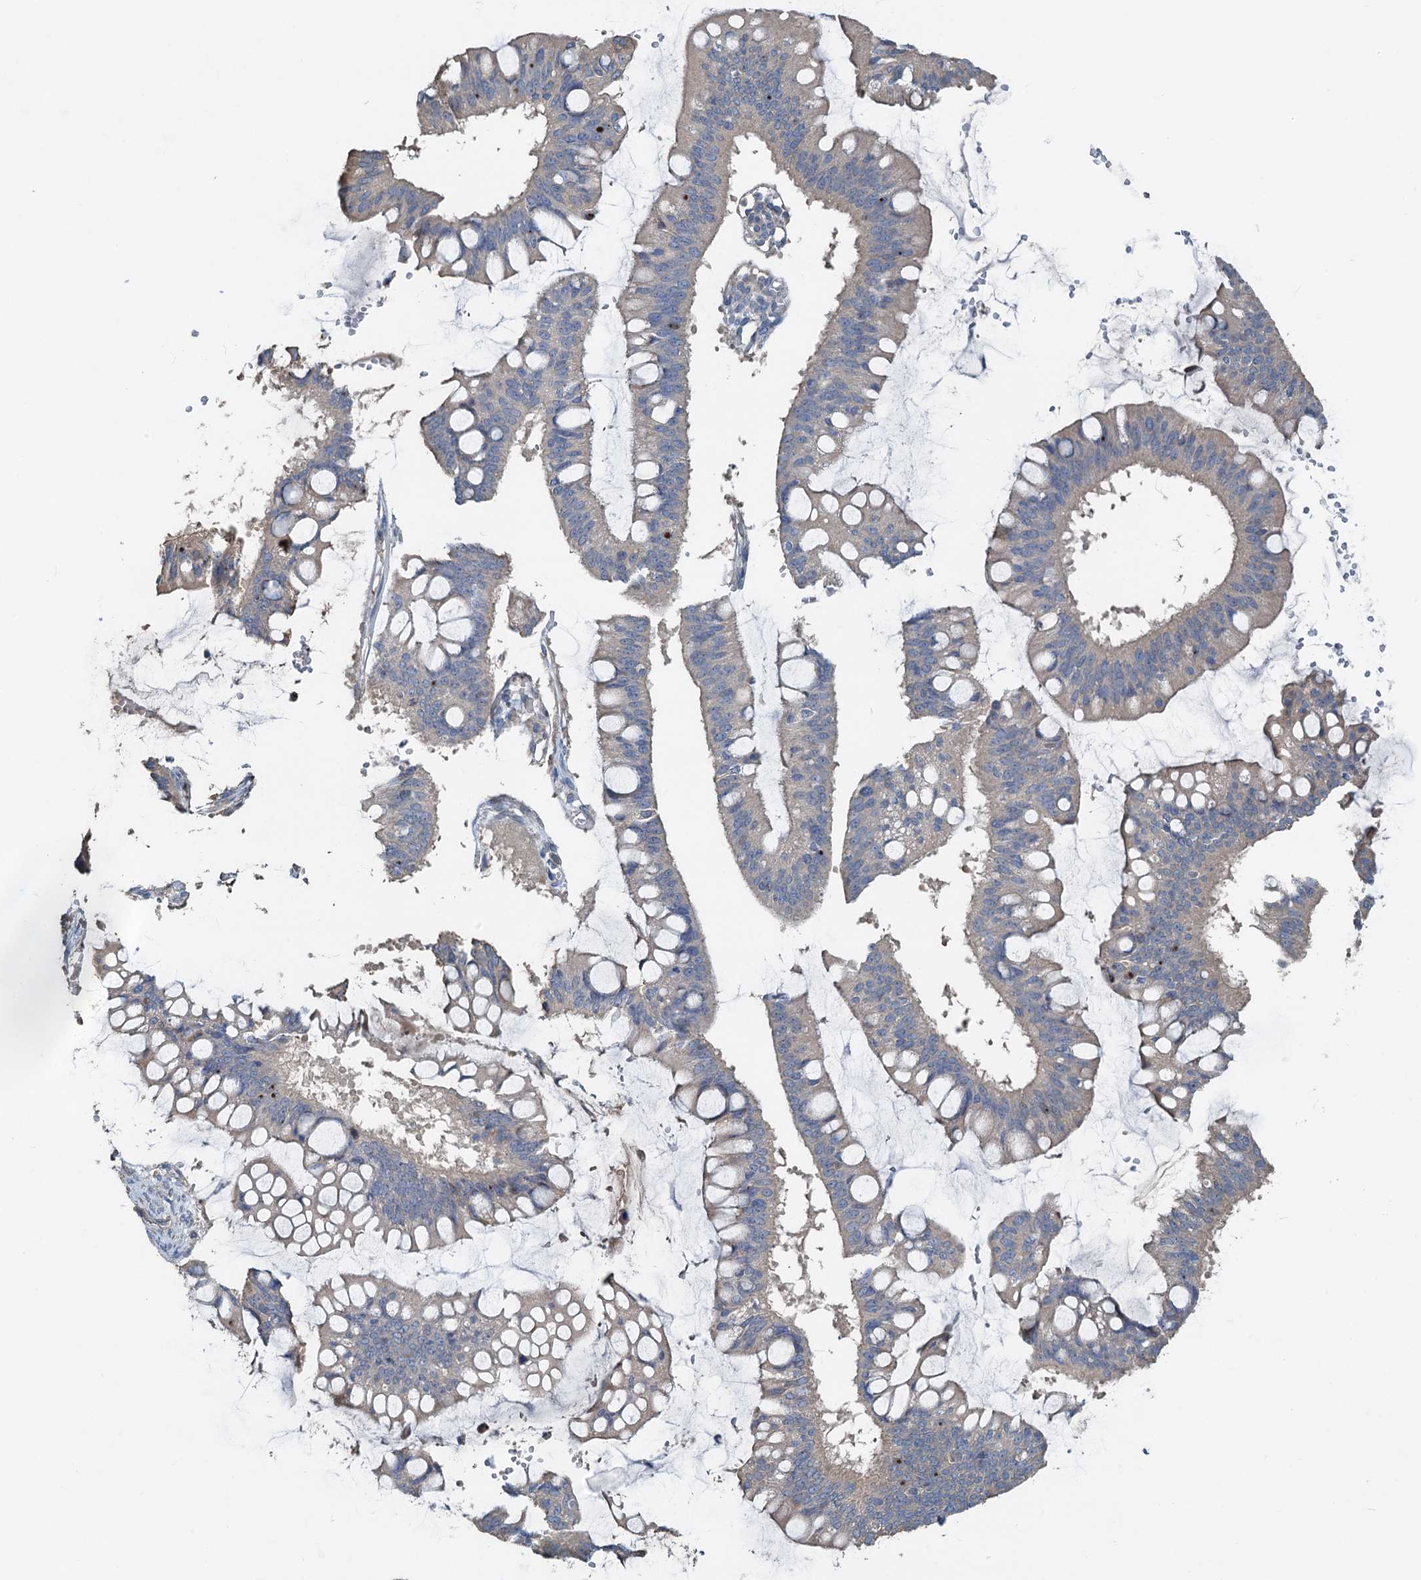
{"staining": {"intensity": "negative", "quantity": "none", "location": "none"}, "tissue": "ovarian cancer", "cell_type": "Tumor cells", "image_type": "cancer", "snomed": [{"axis": "morphology", "description": "Cystadenocarcinoma, mucinous, NOS"}, {"axis": "topography", "description": "Ovary"}], "caption": "This is an IHC histopathology image of human ovarian cancer (mucinous cystadenocarcinoma). There is no staining in tumor cells.", "gene": "HYI", "patient": {"sex": "female", "age": 73}}